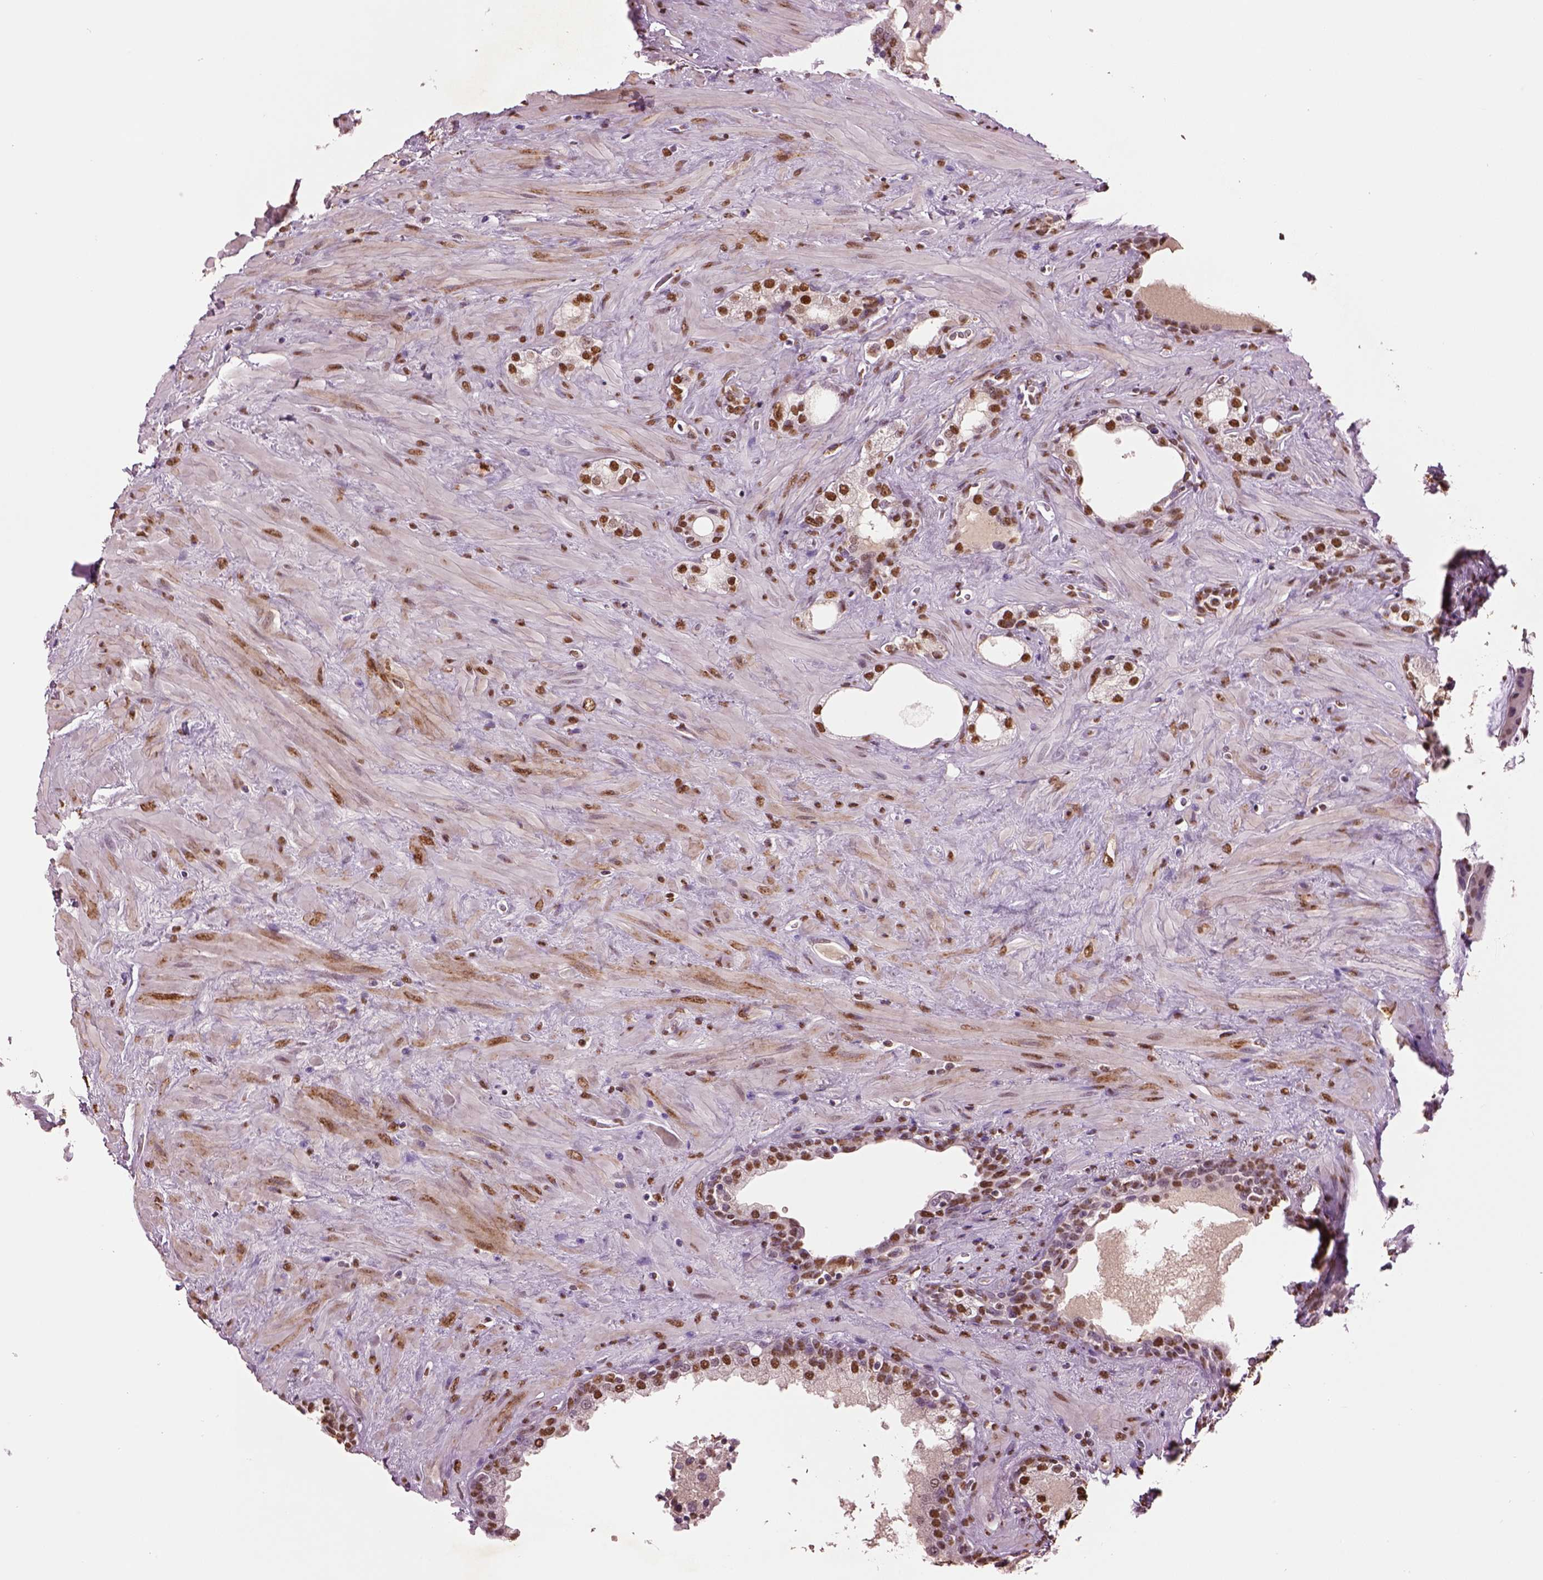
{"staining": {"intensity": "strong", "quantity": ">75%", "location": "nuclear"}, "tissue": "prostate", "cell_type": "Glandular cells", "image_type": "normal", "snomed": [{"axis": "morphology", "description": "Normal tissue, NOS"}, {"axis": "topography", "description": "Prostate"}], "caption": "Immunohistochemical staining of normal prostate reveals high levels of strong nuclear expression in approximately >75% of glandular cells.", "gene": "DDX3X", "patient": {"sex": "male", "age": 63}}